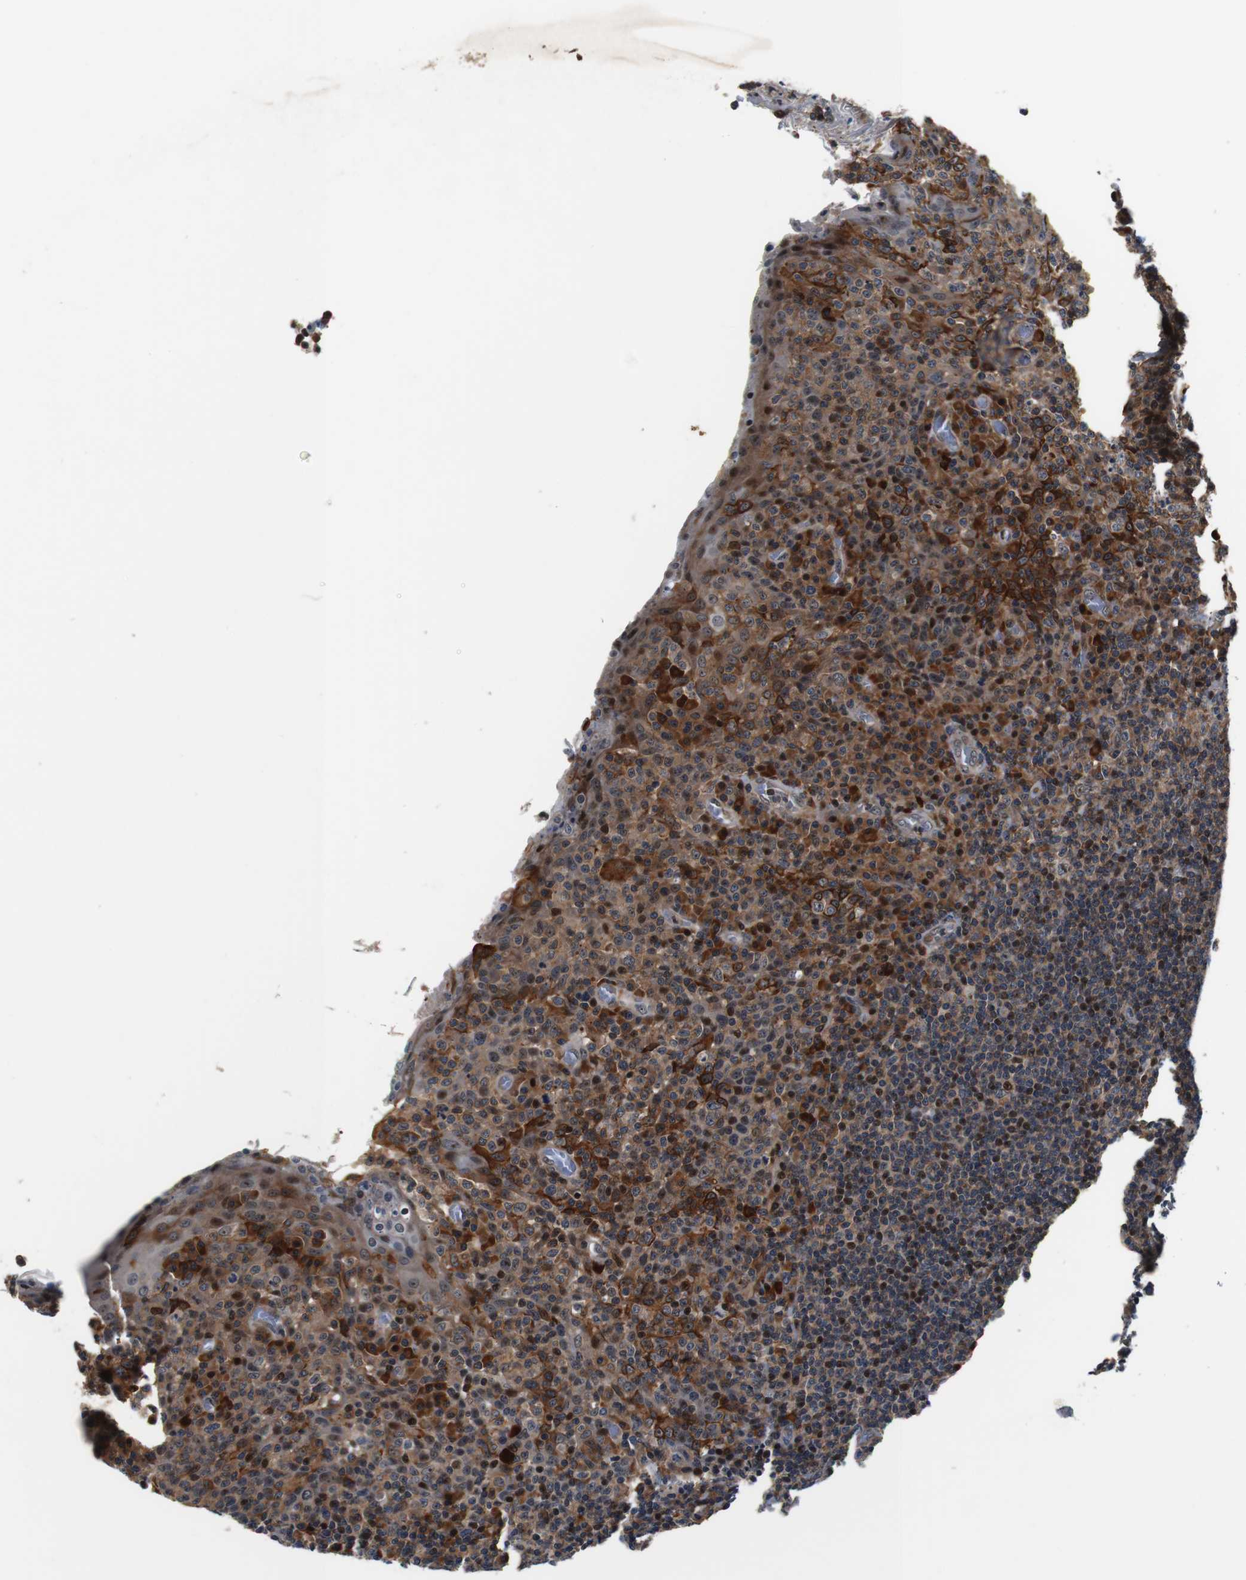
{"staining": {"intensity": "strong", "quantity": "25%-75%", "location": "cytoplasmic/membranous,nuclear"}, "tissue": "tonsil", "cell_type": "Germinal center cells", "image_type": "normal", "snomed": [{"axis": "morphology", "description": "Normal tissue, NOS"}, {"axis": "topography", "description": "Tonsil"}], "caption": "Germinal center cells exhibit high levels of strong cytoplasmic/membranous,nuclear staining in approximately 25%-75% of cells in benign tonsil. Ihc stains the protein of interest in brown and the nuclei are stained blue.", "gene": "LRP4", "patient": {"sex": "male", "age": 17}}